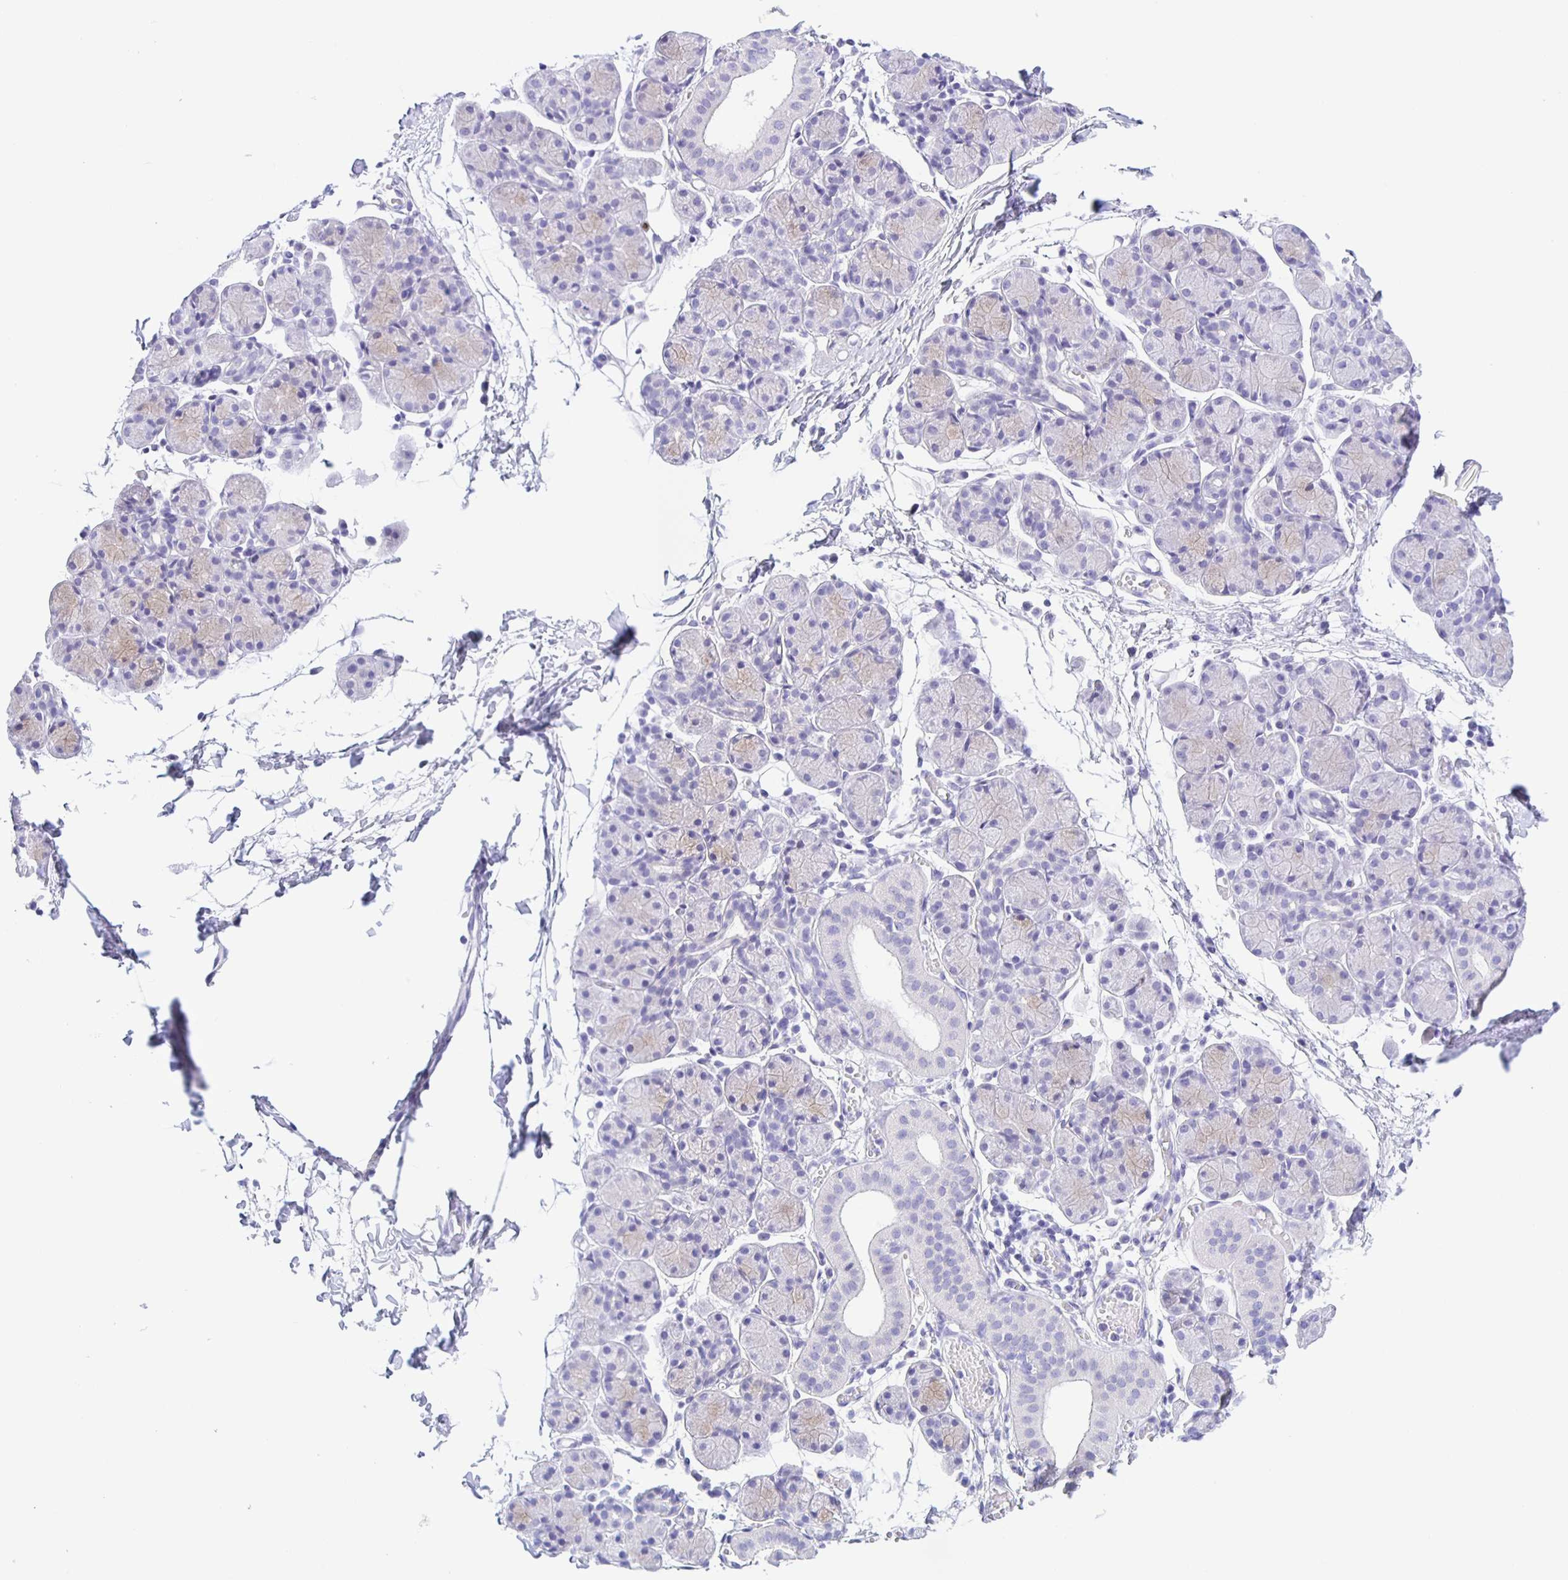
{"staining": {"intensity": "negative", "quantity": "none", "location": "none"}, "tissue": "salivary gland", "cell_type": "Glandular cells", "image_type": "normal", "snomed": [{"axis": "morphology", "description": "Normal tissue, NOS"}, {"axis": "morphology", "description": "Inflammation, NOS"}, {"axis": "topography", "description": "Lymph node"}, {"axis": "topography", "description": "Salivary gland"}], "caption": "Immunohistochemistry image of normal salivary gland stained for a protein (brown), which displays no expression in glandular cells.", "gene": "TGIF2LX", "patient": {"sex": "male", "age": 3}}